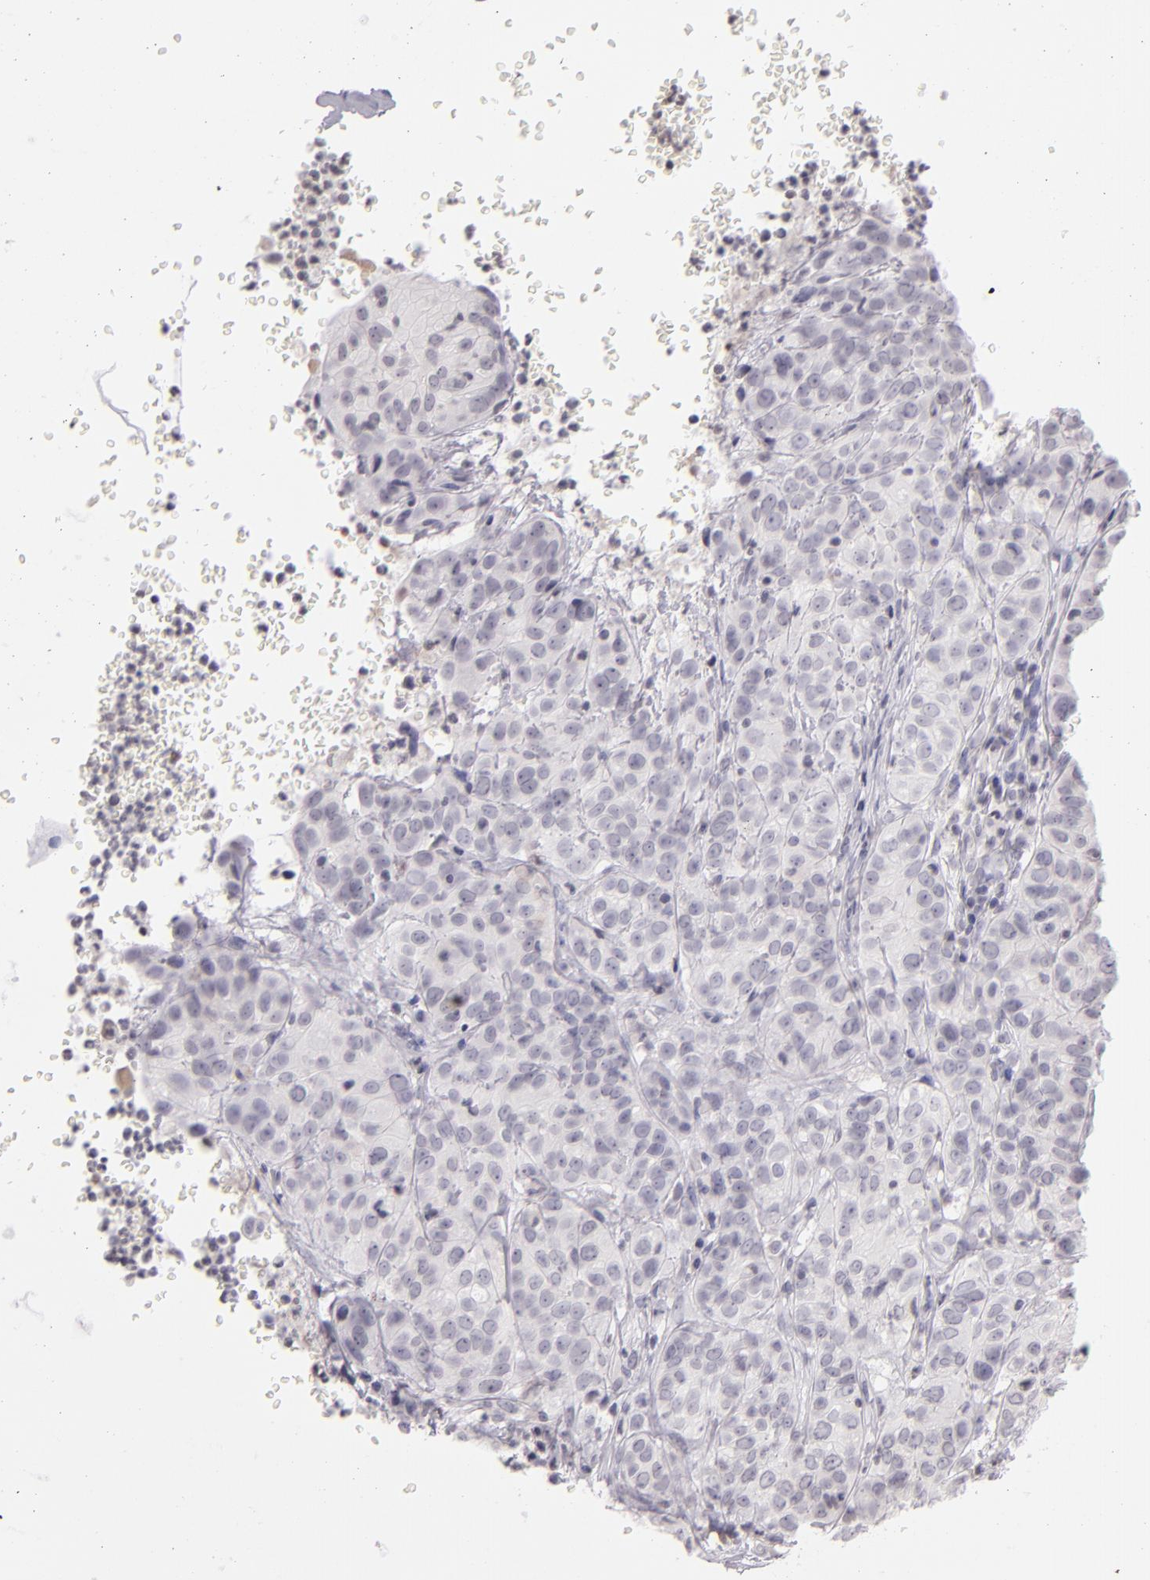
{"staining": {"intensity": "negative", "quantity": "none", "location": "none"}, "tissue": "cervical cancer", "cell_type": "Tumor cells", "image_type": "cancer", "snomed": [{"axis": "morphology", "description": "Squamous cell carcinoma, NOS"}, {"axis": "topography", "description": "Cervix"}], "caption": "Tumor cells are negative for protein expression in human squamous cell carcinoma (cervical).", "gene": "CD40", "patient": {"sex": "female", "age": 38}}